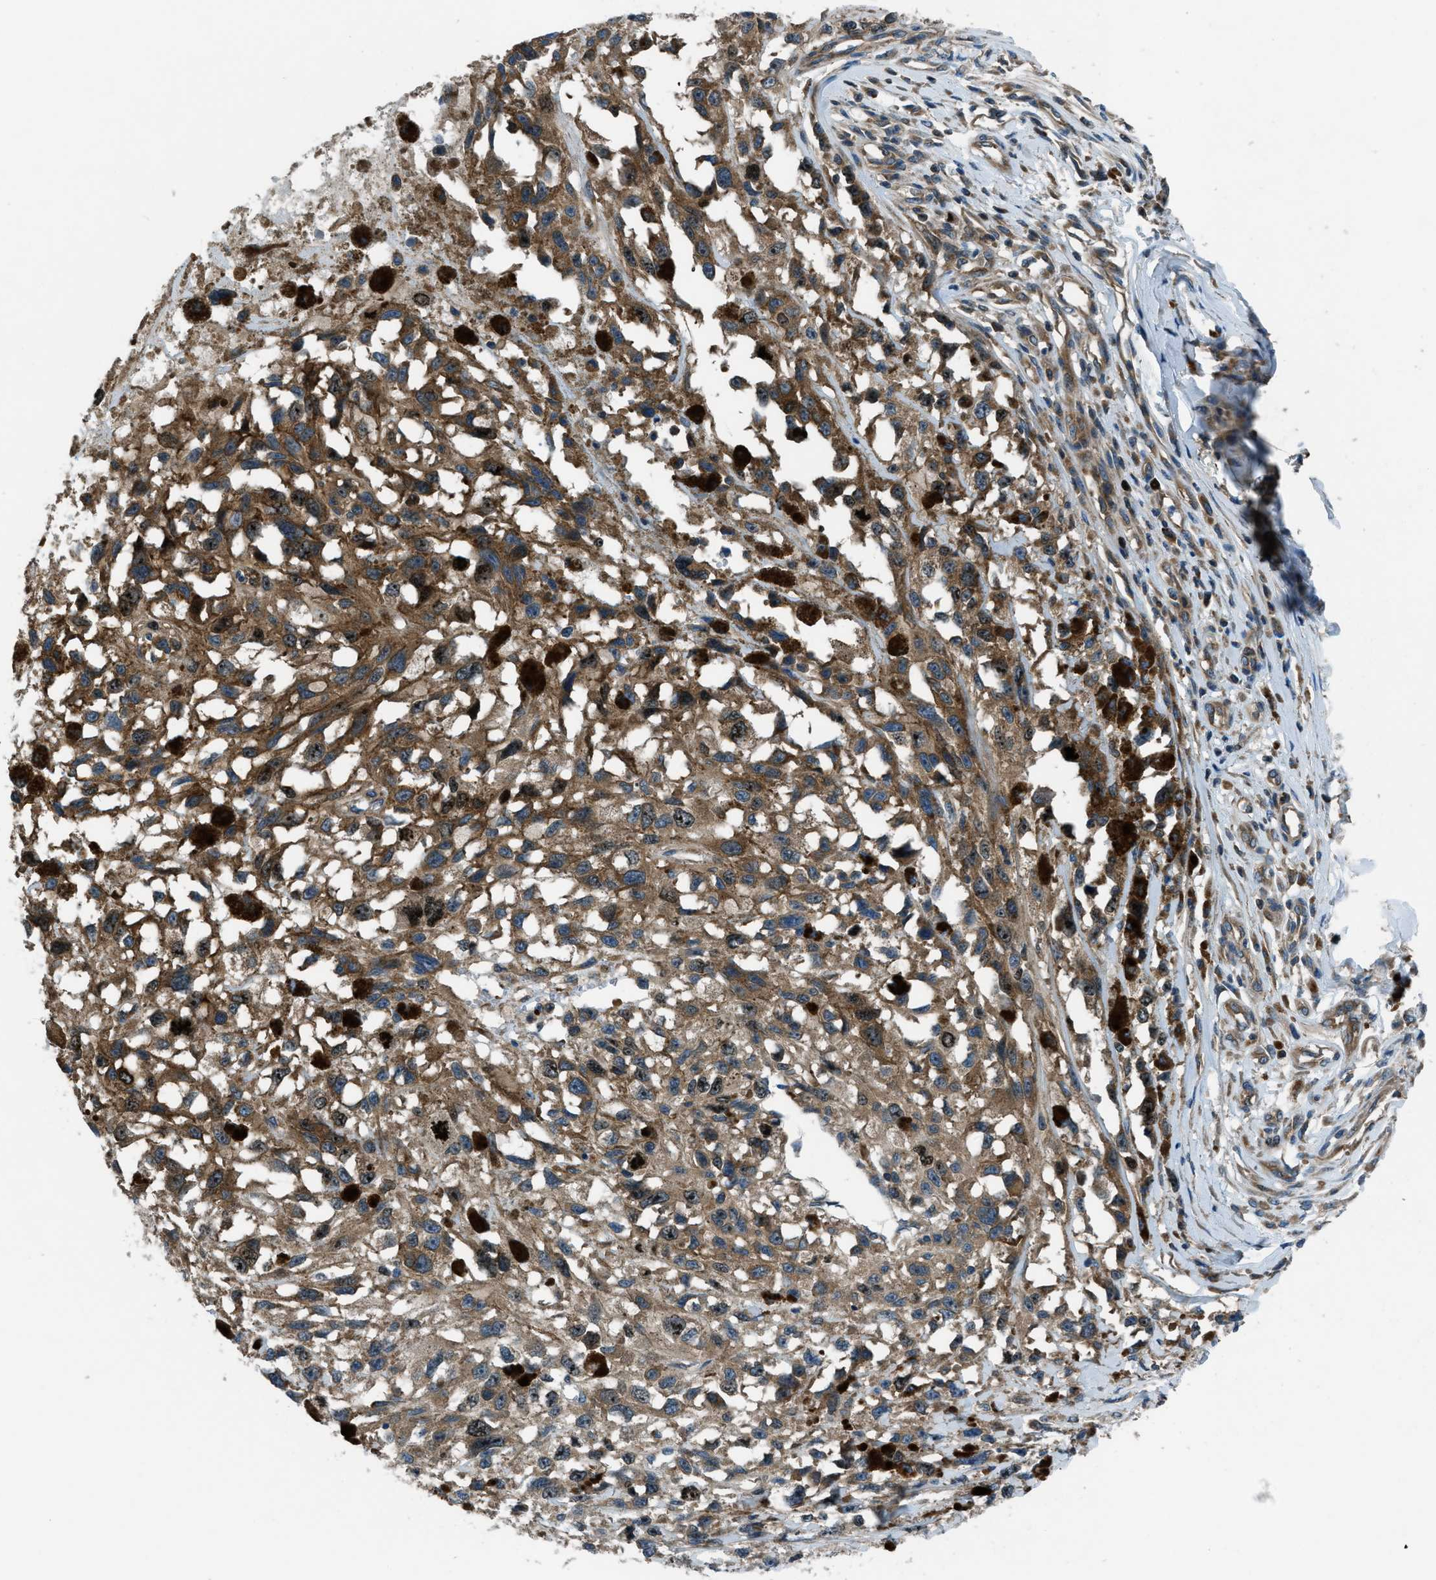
{"staining": {"intensity": "moderate", "quantity": ">75%", "location": "cytoplasmic/membranous"}, "tissue": "melanoma", "cell_type": "Tumor cells", "image_type": "cancer", "snomed": [{"axis": "morphology", "description": "Malignant melanoma, Metastatic site"}, {"axis": "topography", "description": "Lymph node"}], "caption": "The photomicrograph shows staining of melanoma, revealing moderate cytoplasmic/membranous protein positivity (brown color) within tumor cells.", "gene": "ARFGAP2", "patient": {"sex": "male", "age": 59}}